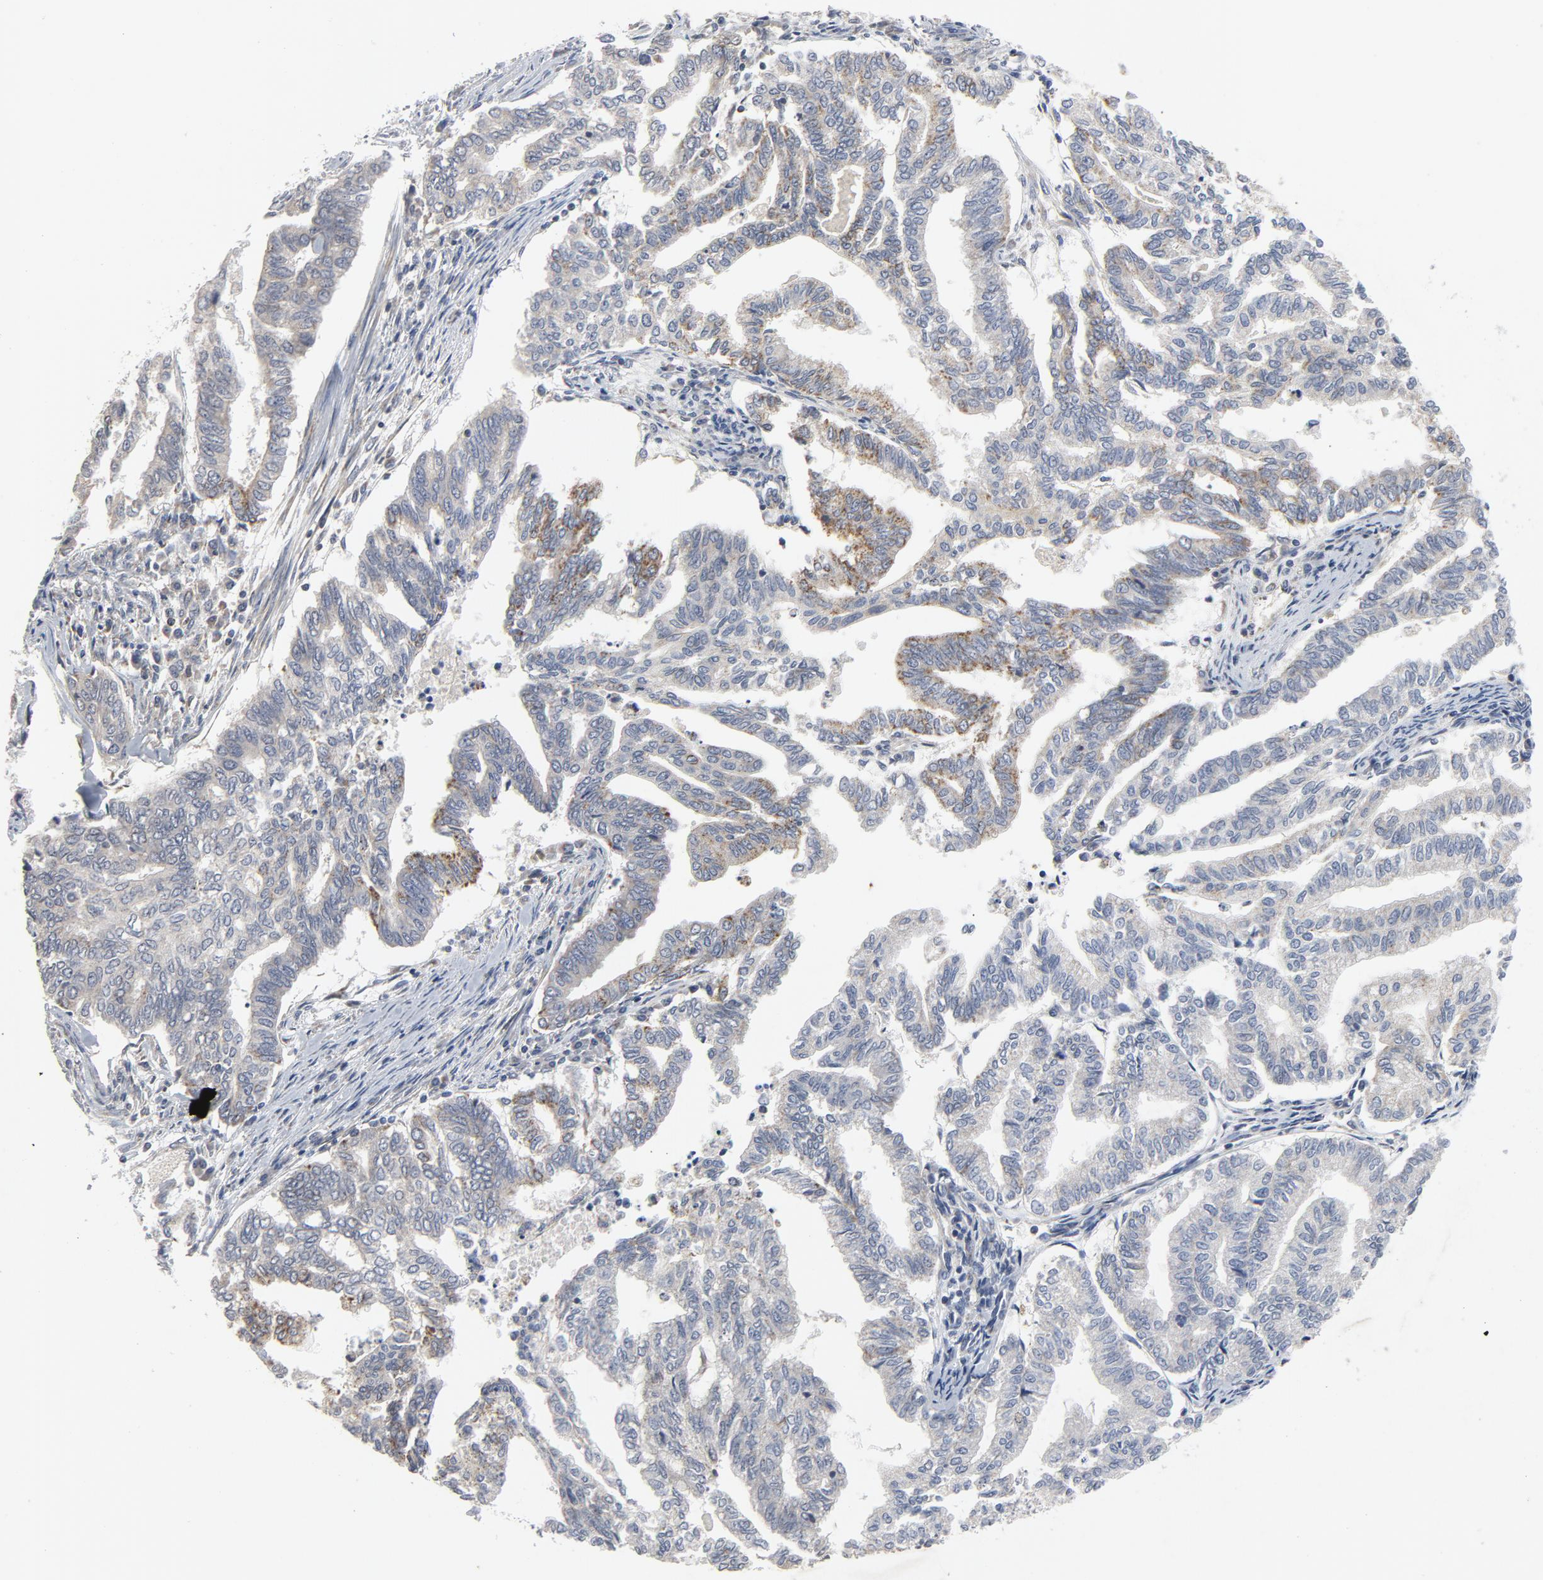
{"staining": {"intensity": "weak", "quantity": "25%-75%", "location": "cytoplasmic/membranous"}, "tissue": "endometrial cancer", "cell_type": "Tumor cells", "image_type": "cancer", "snomed": [{"axis": "morphology", "description": "Adenocarcinoma, NOS"}, {"axis": "topography", "description": "Endometrium"}], "caption": "A high-resolution image shows immunohistochemistry (IHC) staining of endometrial cancer (adenocarcinoma), which demonstrates weak cytoplasmic/membranous positivity in about 25%-75% of tumor cells.", "gene": "C14orf119", "patient": {"sex": "female", "age": 79}}